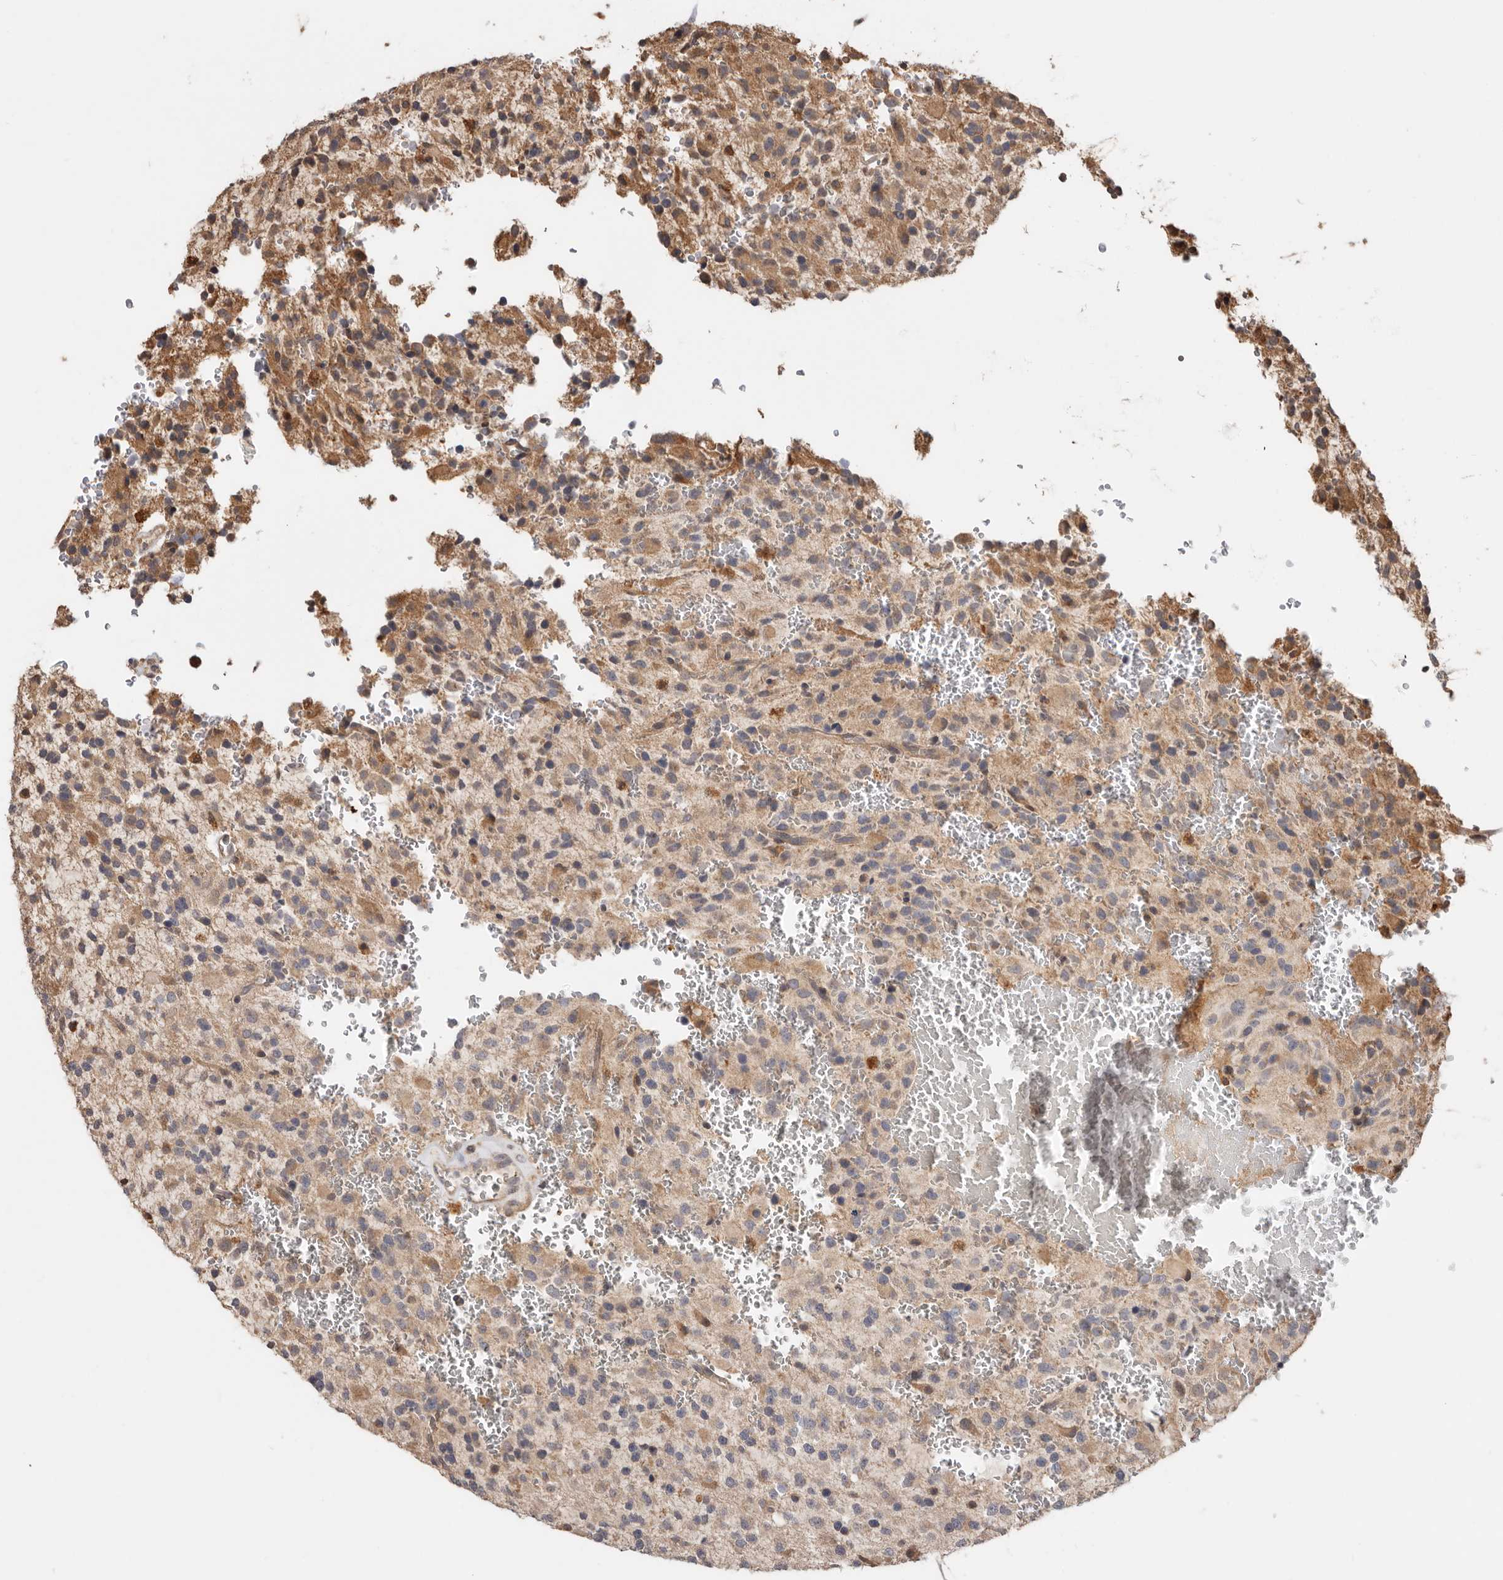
{"staining": {"intensity": "moderate", "quantity": "25%-75%", "location": "cytoplasmic/membranous"}, "tissue": "glioma", "cell_type": "Tumor cells", "image_type": "cancer", "snomed": [{"axis": "morphology", "description": "Glioma, malignant, High grade"}, {"axis": "topography", "description": "Brain"}], "caption": "This is an image of IHC staining of glioma, which shows moderate expression in the cytoplasmic/membranous of tumor cells.", "gene": "RSPO2", "patient": {"sex": "male", "age": 34}}